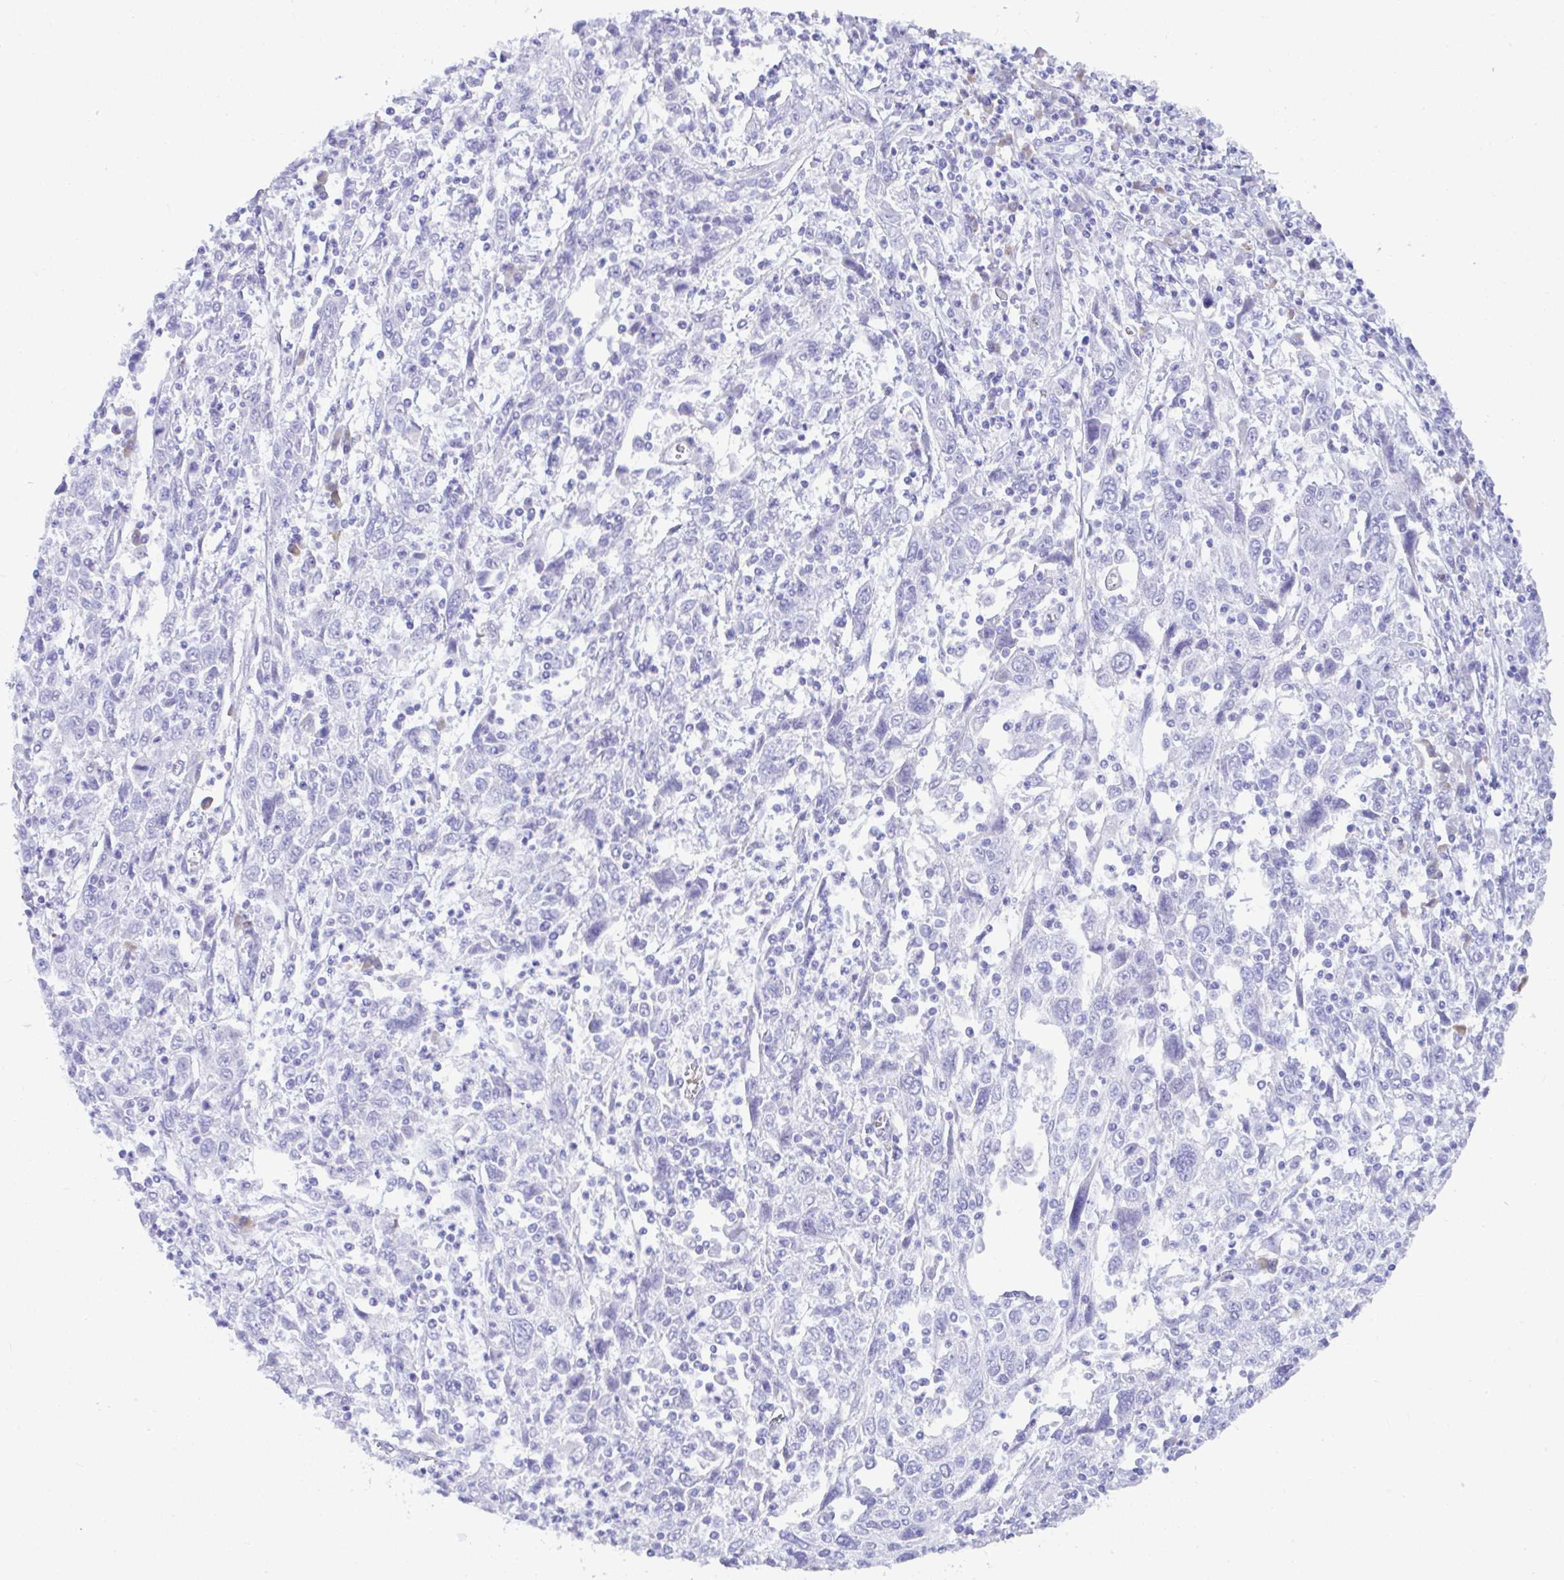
{"staining": {"intensity": "negative", "quantity": "none", "location": "none"}, "tissue": "cervical cancer", "cell_type": "Tumor cells", "image_type": "cancer", "snomed": [{"axis": "morphology", "description": "Squamous cell carcinoma, NOS"}, {"axis": "topography", "description": "Cervix"}], "caption": "This micrograph is of squamous cell carcinoma (cervical) stained with immunohistochemistry to label a protein in brown with the nuclei are counter-stained blue. There is no expression in tumor cells.", "gene": "SEL1L2", "patient": {"sex": "female", "age": 46}}